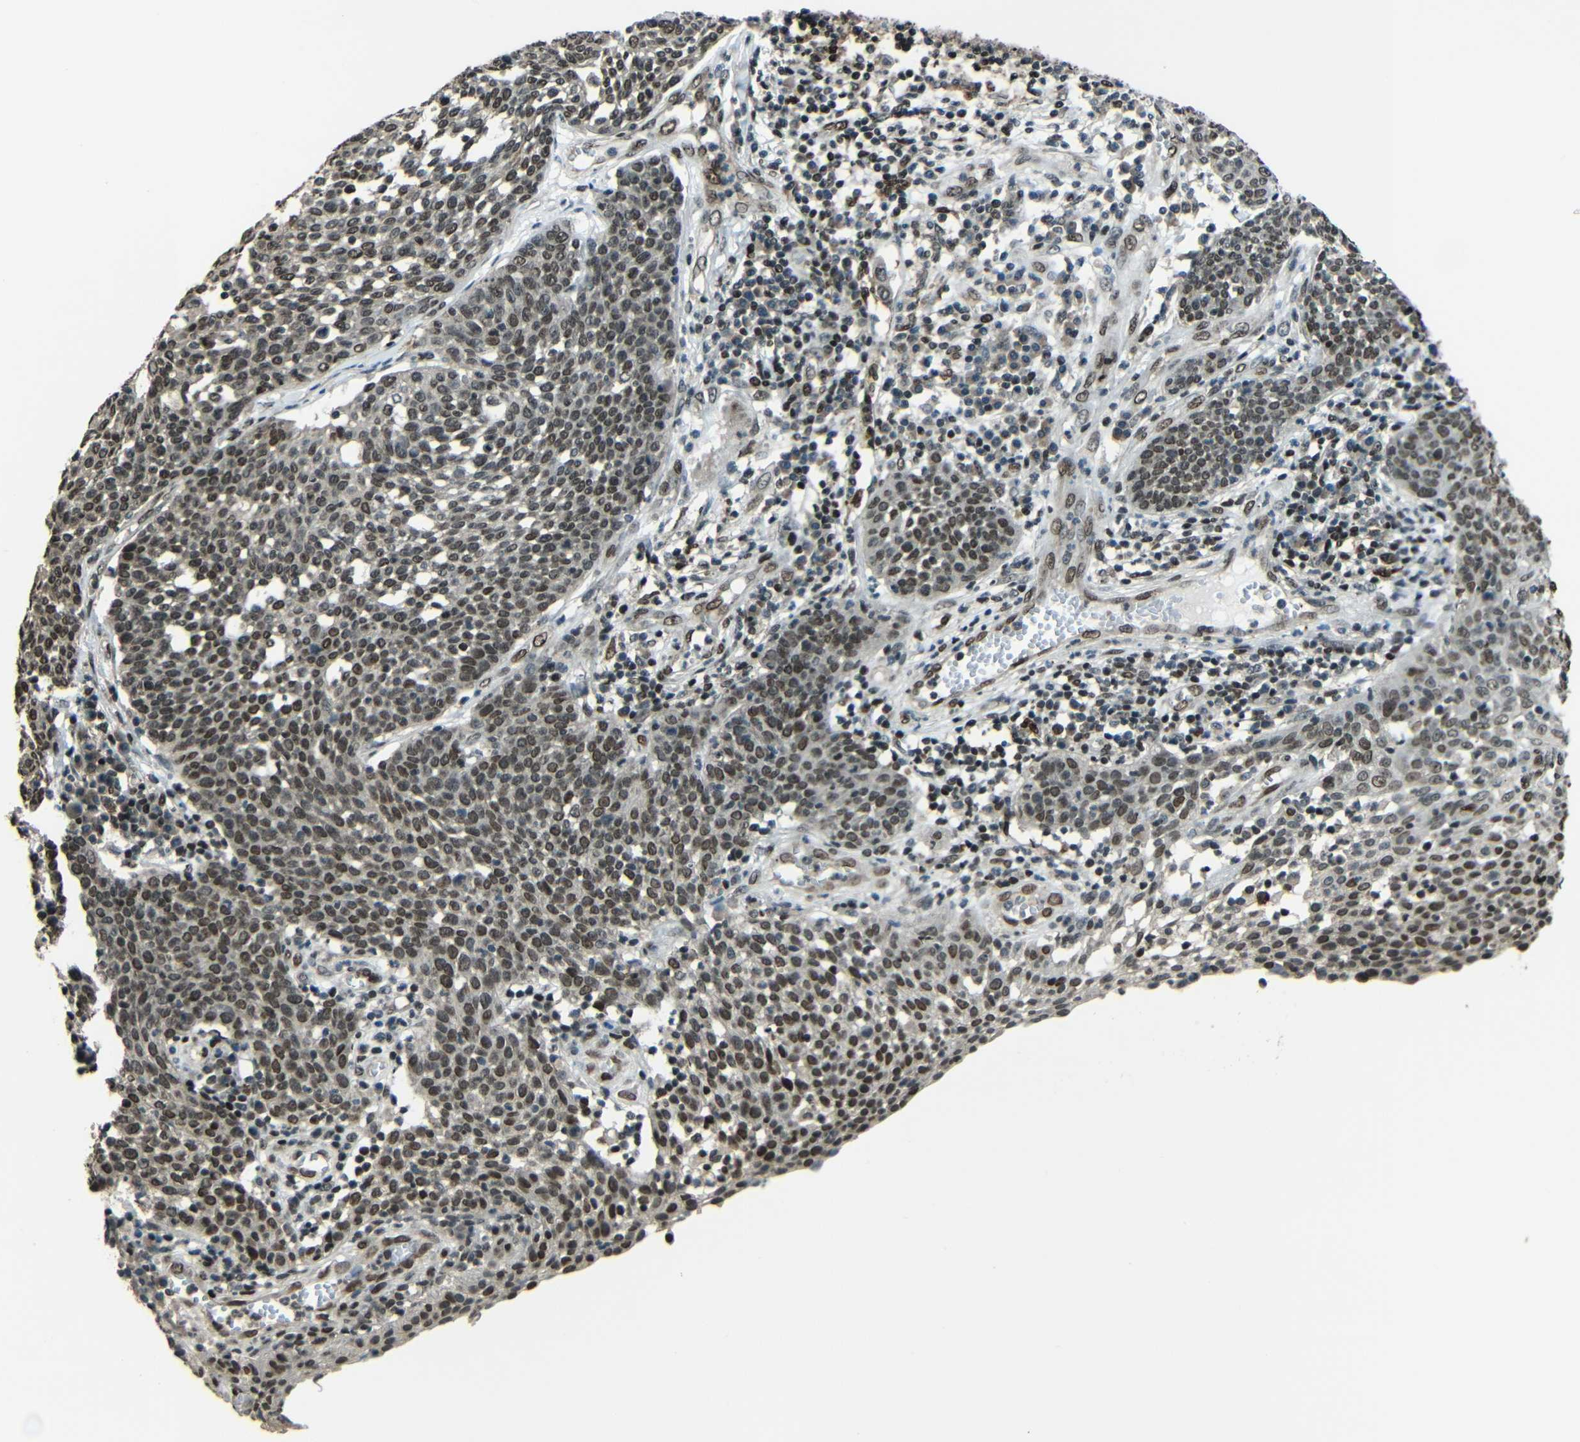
{"staining": {"intensity": "moderate", "quantity": ">75%", "location": "nuclear"}, "tissue": "cervical cancer", "cell_type": "Tumor cells", "image_type": "cancer", "snomed": [{"axis": "morphology", "description": "Squamous cell carcinoma, NOS"}, {"axis": "topography", "description": "Cervix"}], "caption": "Brown immunohistochemical staining in cervical squamous cell carcinoma demonstrates moderate nuclear expression in approximately >75% of tumor cells. The staining was performed using DAB to visualize the protein expression in brown, while the nuclei were stained in blue with hematoxylin (Magnification: 20x).", "gene": "PSIP1", "patient": {"sex": "female", "age": 34}}